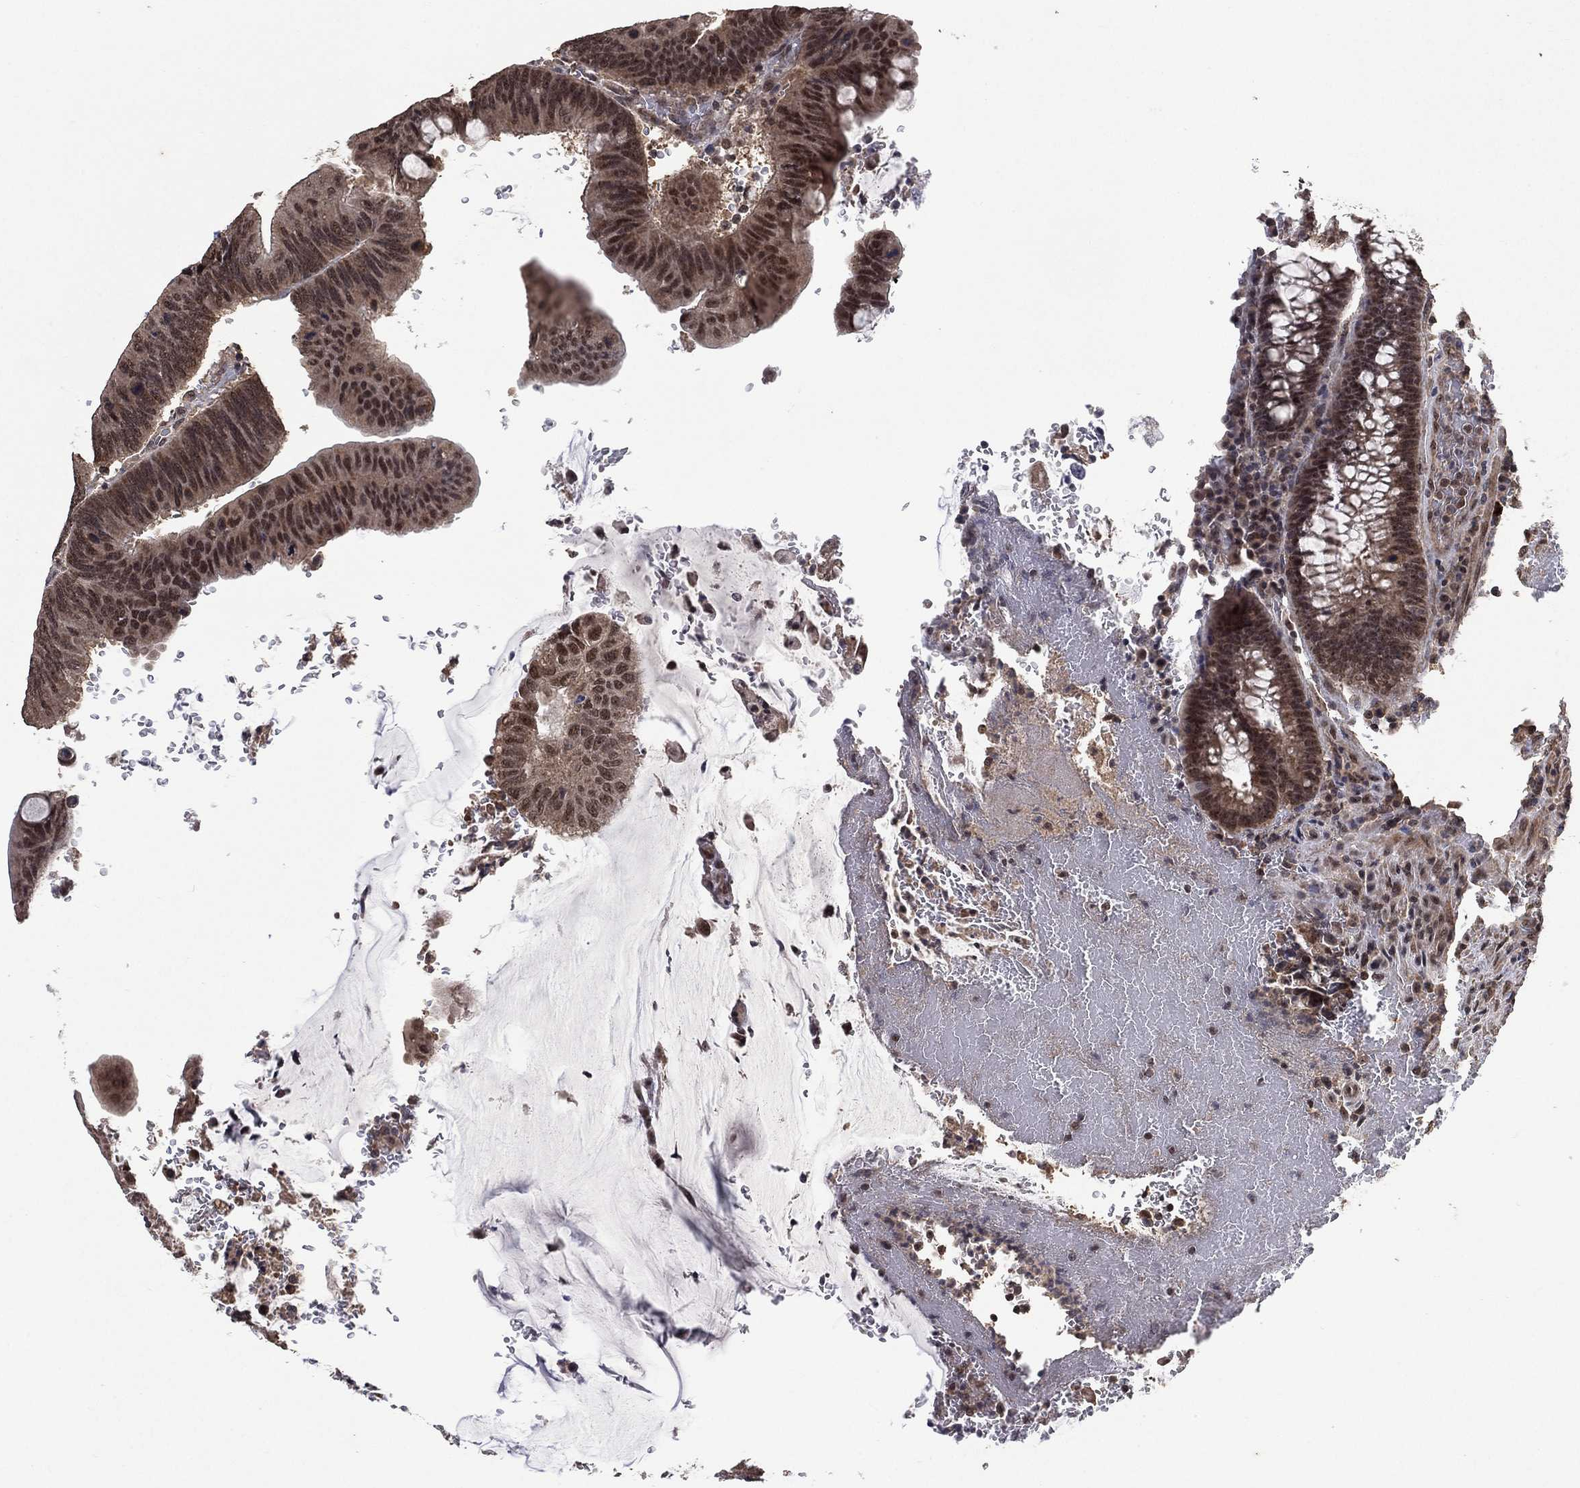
{"staining": {"intensity": "moderate", "quantity": "<25%", "location": "cytoplasmic/membranous"}, "tissue": "colorectal cancer", "cell_type": "Tumor cells", "image_type": "cancer", "snomed": [{"axis": "morphology", "description": "Normal tissue, NOS"}, {"axis": "morphology", "description": "Adenocarcinoma, NOS"}, {"axis": "topography", "description": "Rectum"}], "caption": "Moderate cytoplasmic/membranous expression for a protein is appreciated in about <25% of tumor cells of colorectal cancer (adenocarcinoma) using immunohistochemistry.", "gene": "NELFCD", "patient": {"sex": "male", "age": 92}}